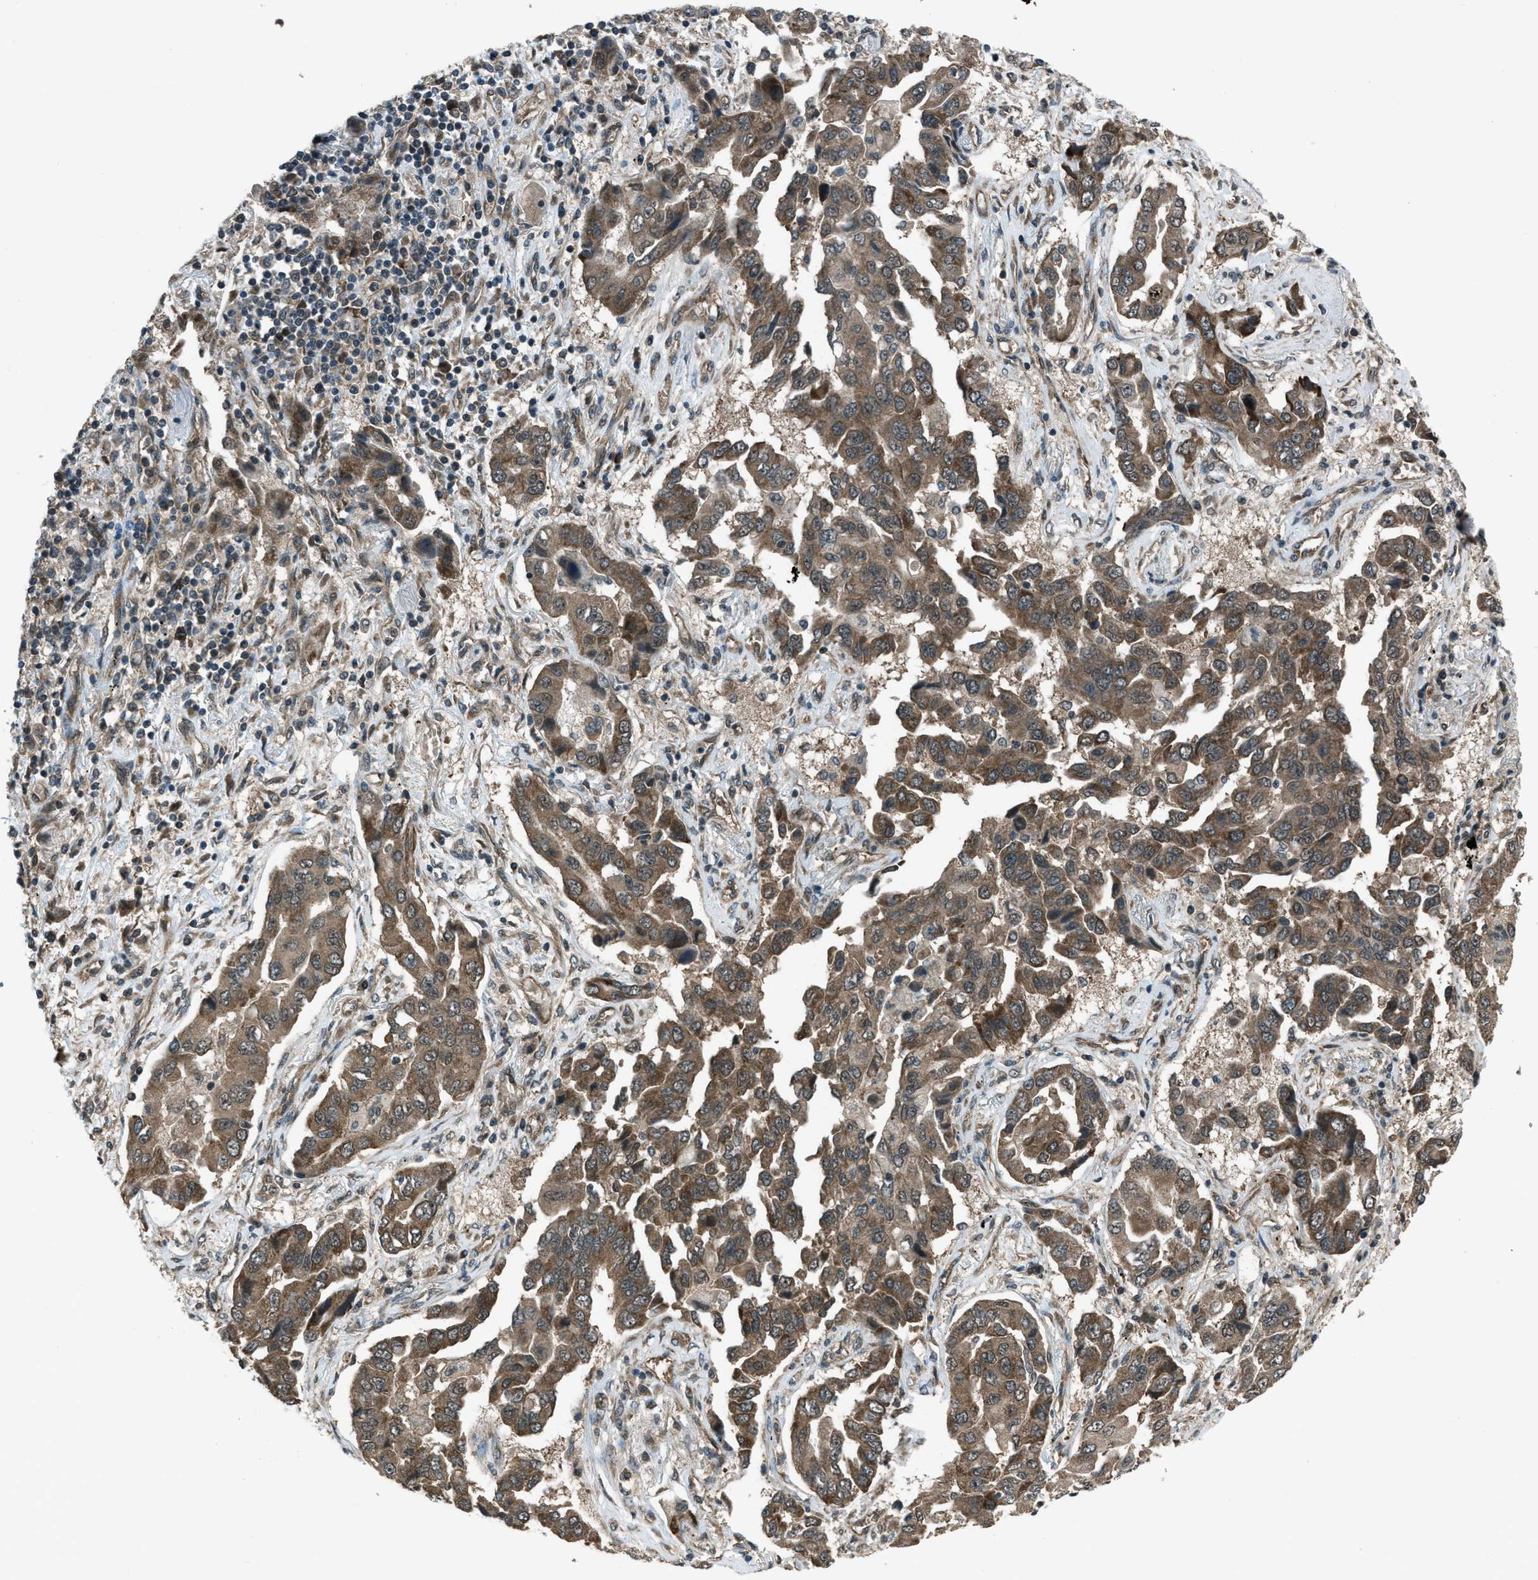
{"staining": {"intensity": "moderate", "quantity": ">75%", "location": "cytoplasmic/membranous"}, "tissue": "lung cancer", "cell_type": "Tumor cells", "image_type": "cancer", "snomed": [{"axis": "morphology", "description": "Adenocarcinoma, NOS"}, {"axis": "topography", "description": "Lung"}], "caption": "Human adenocarcinoma (lung) stained for a protein (brown) reveals moderate cytoplasmic/membranous positive staining in approximately >75% of tumor cells.", "gene": "ASAP2", "patient": {"sex": "female", "age": 65}}